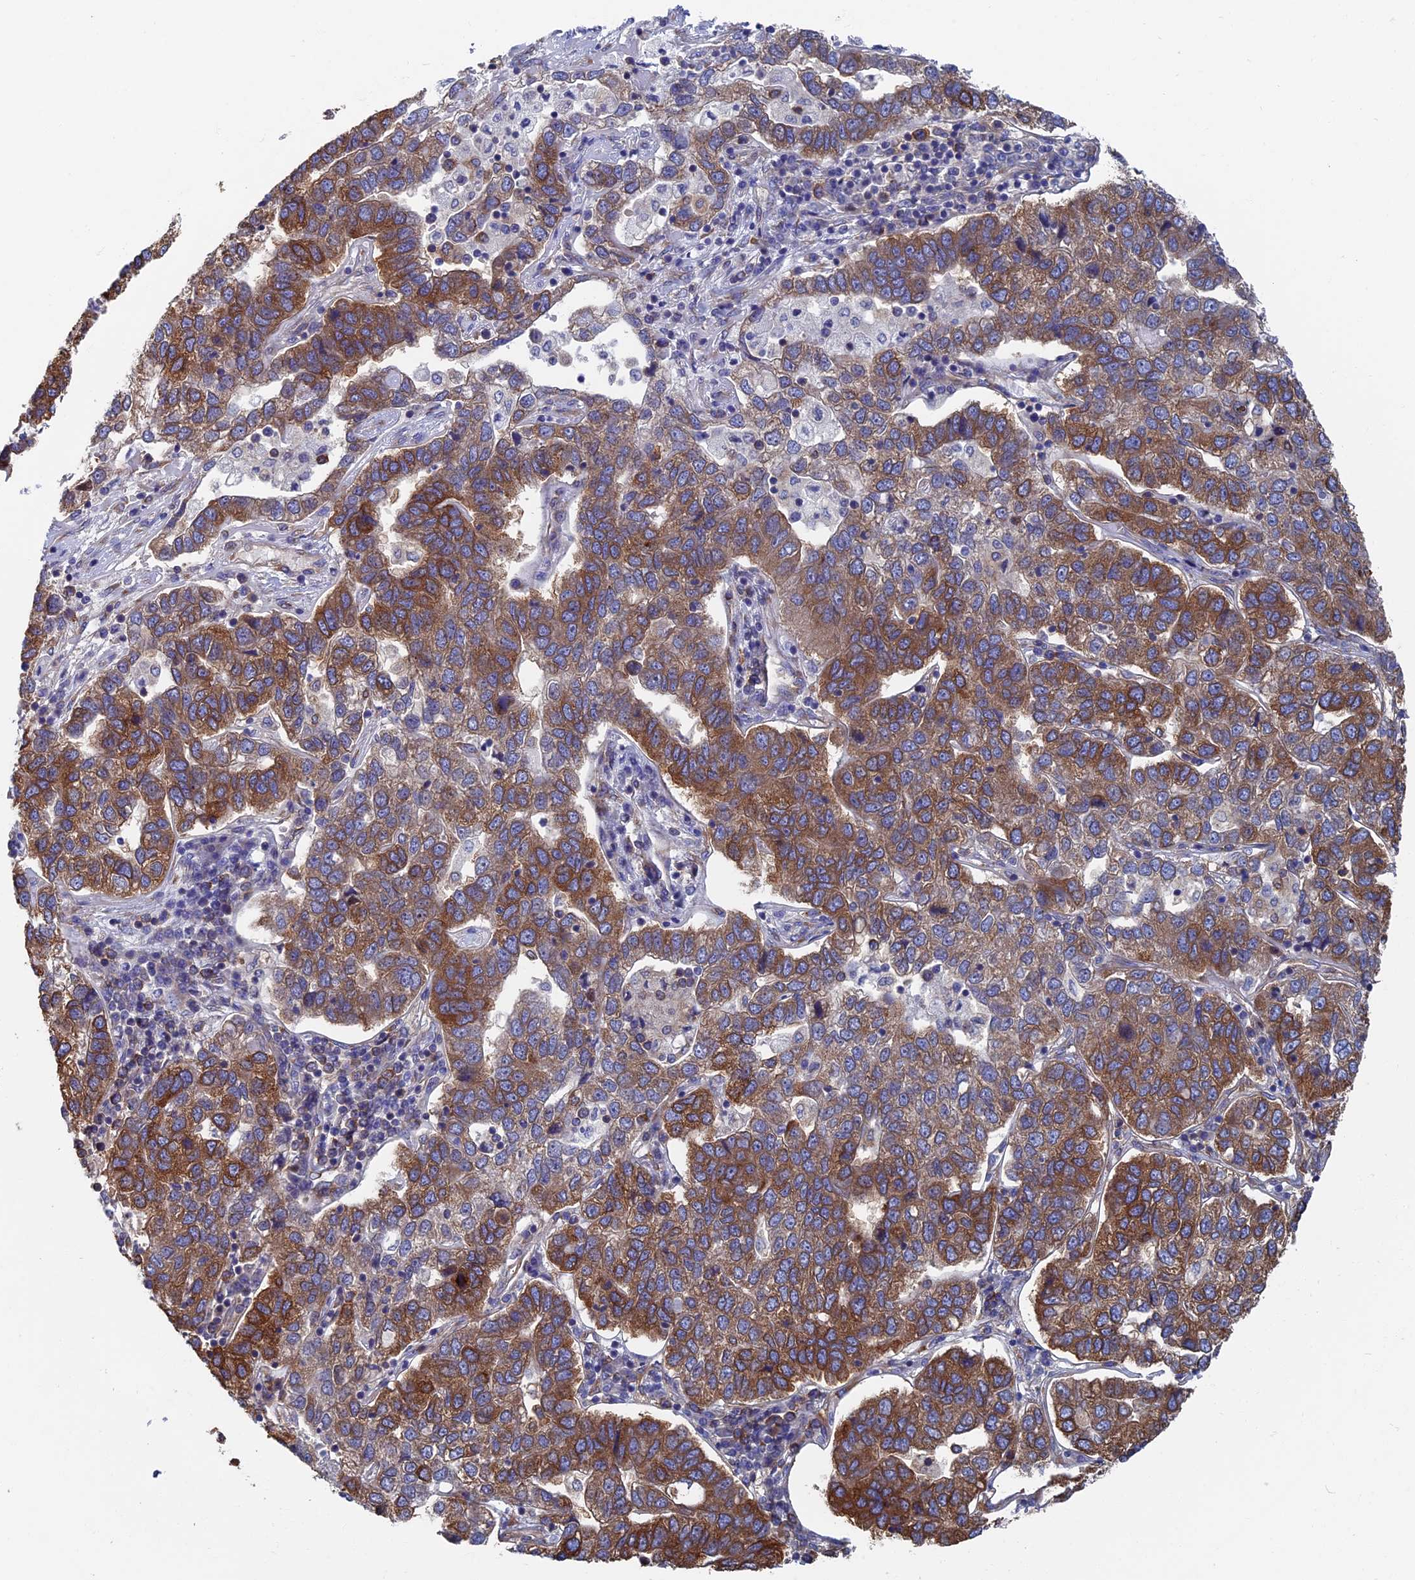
{"staining": {"intensity": "moderate", "quantity": ">75%", "location": "cytoplasmic/membranous"}, "tissue": "pancreatic cancer", "cell_type": "Tumor cells", "image_type": "cancer", "snomed": [{"axis": "morphology", "description": "Adenocarcinoma, NOS"}, {"axis": "topography", "description": "Pancreas"}], "caption": "This image displays IHC staining of human pancreatic adenocarcinoma, with medium moderate cytoplasmic/membranous positivity in about >75% of tumor cells.", "gene": "YBX1", "patient": {"sex": "female", "age": 61}}